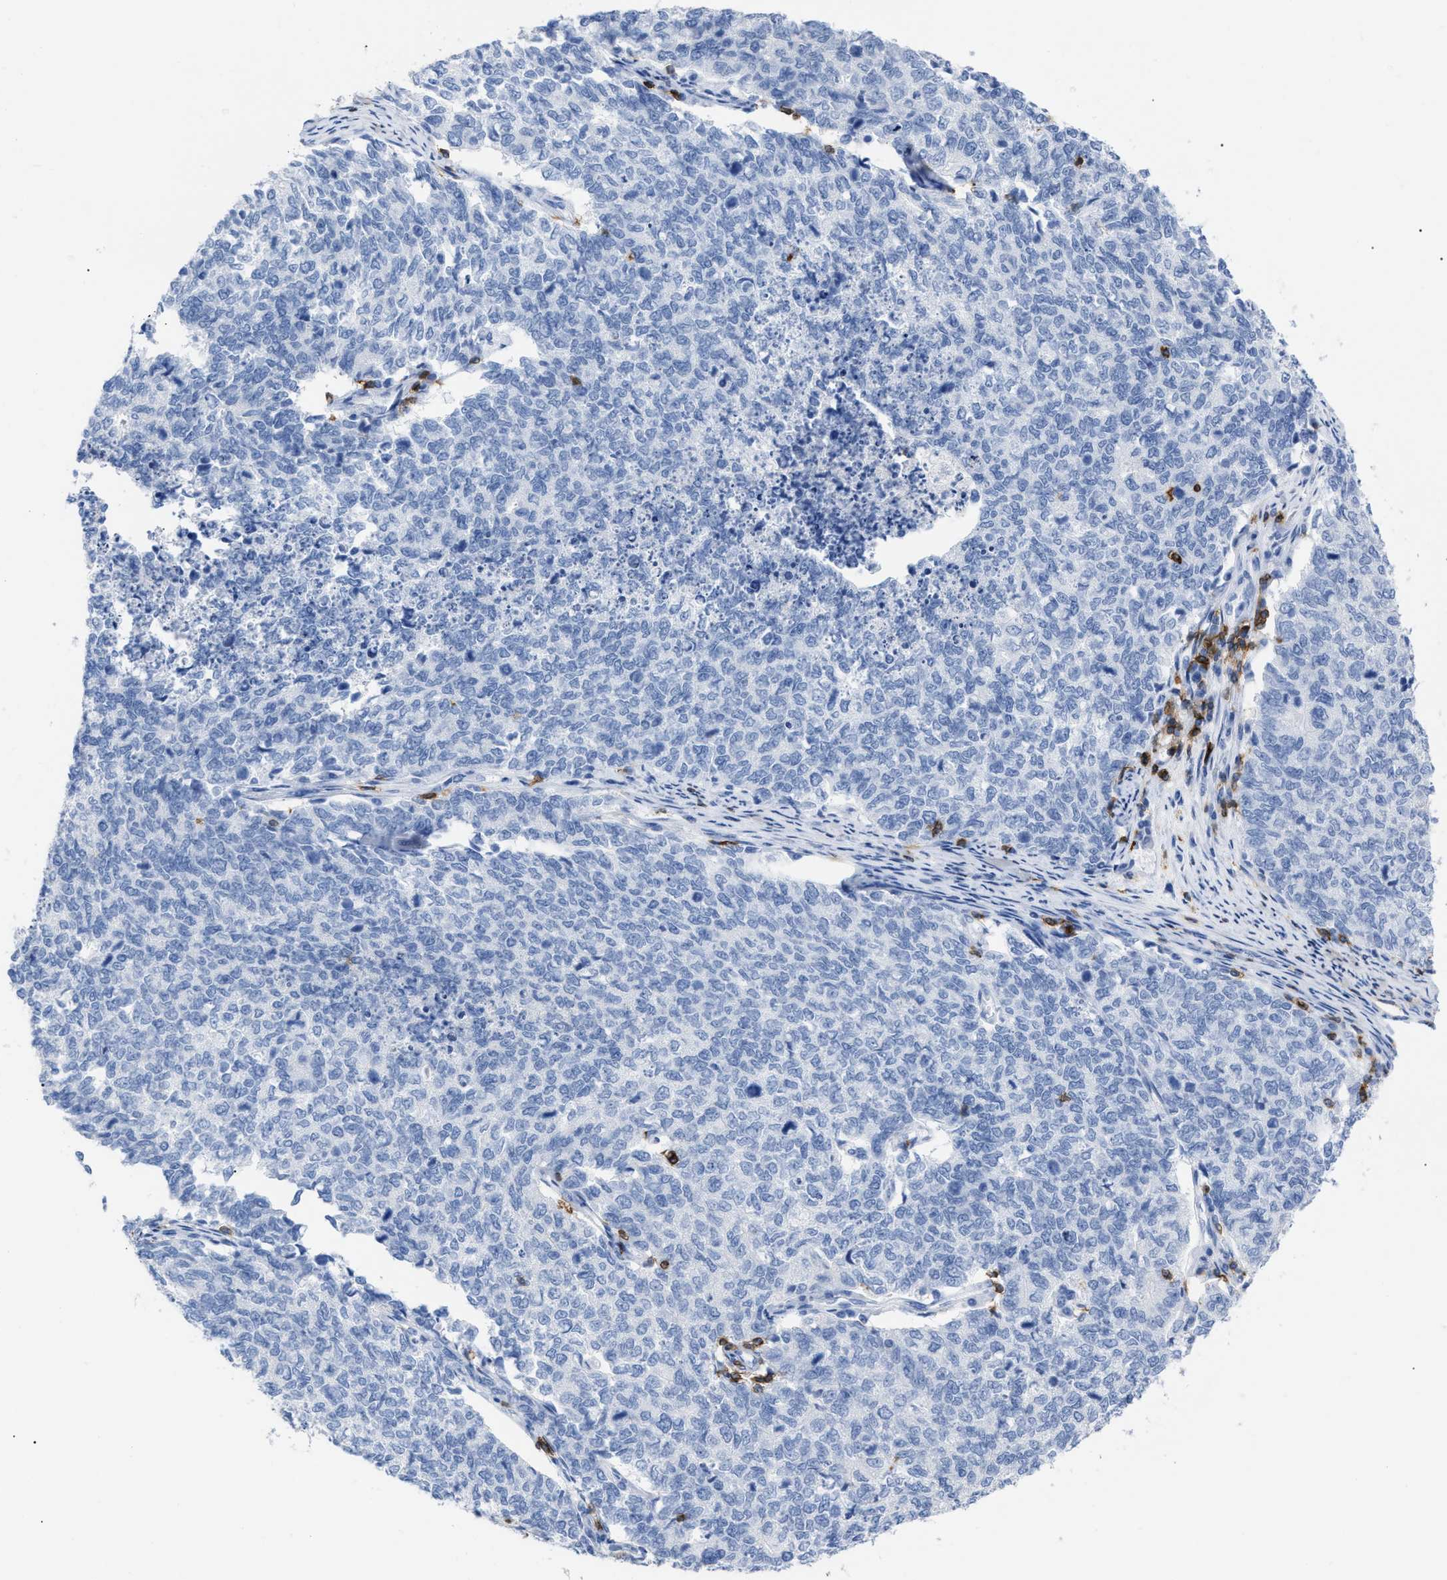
{"staining": {"intensity": "negative", "quantity": "none", "location": "none"}, "tissue": "cervical cancer", "cell_type": "Tumor cells", "image_type": "cancer", "snomed": [{"axis": "morphology", "description": "Squamous cell carcinoma, NOS"}, {"axis": "topography", "description": "Cervix"}], "caption": "A micrograph of squamous cell carcinoma (cervical) stained for a protein shows no brown staining in tumor cells.", "gene": "CD5", "patient": {"sex": "female", "age": 63}}